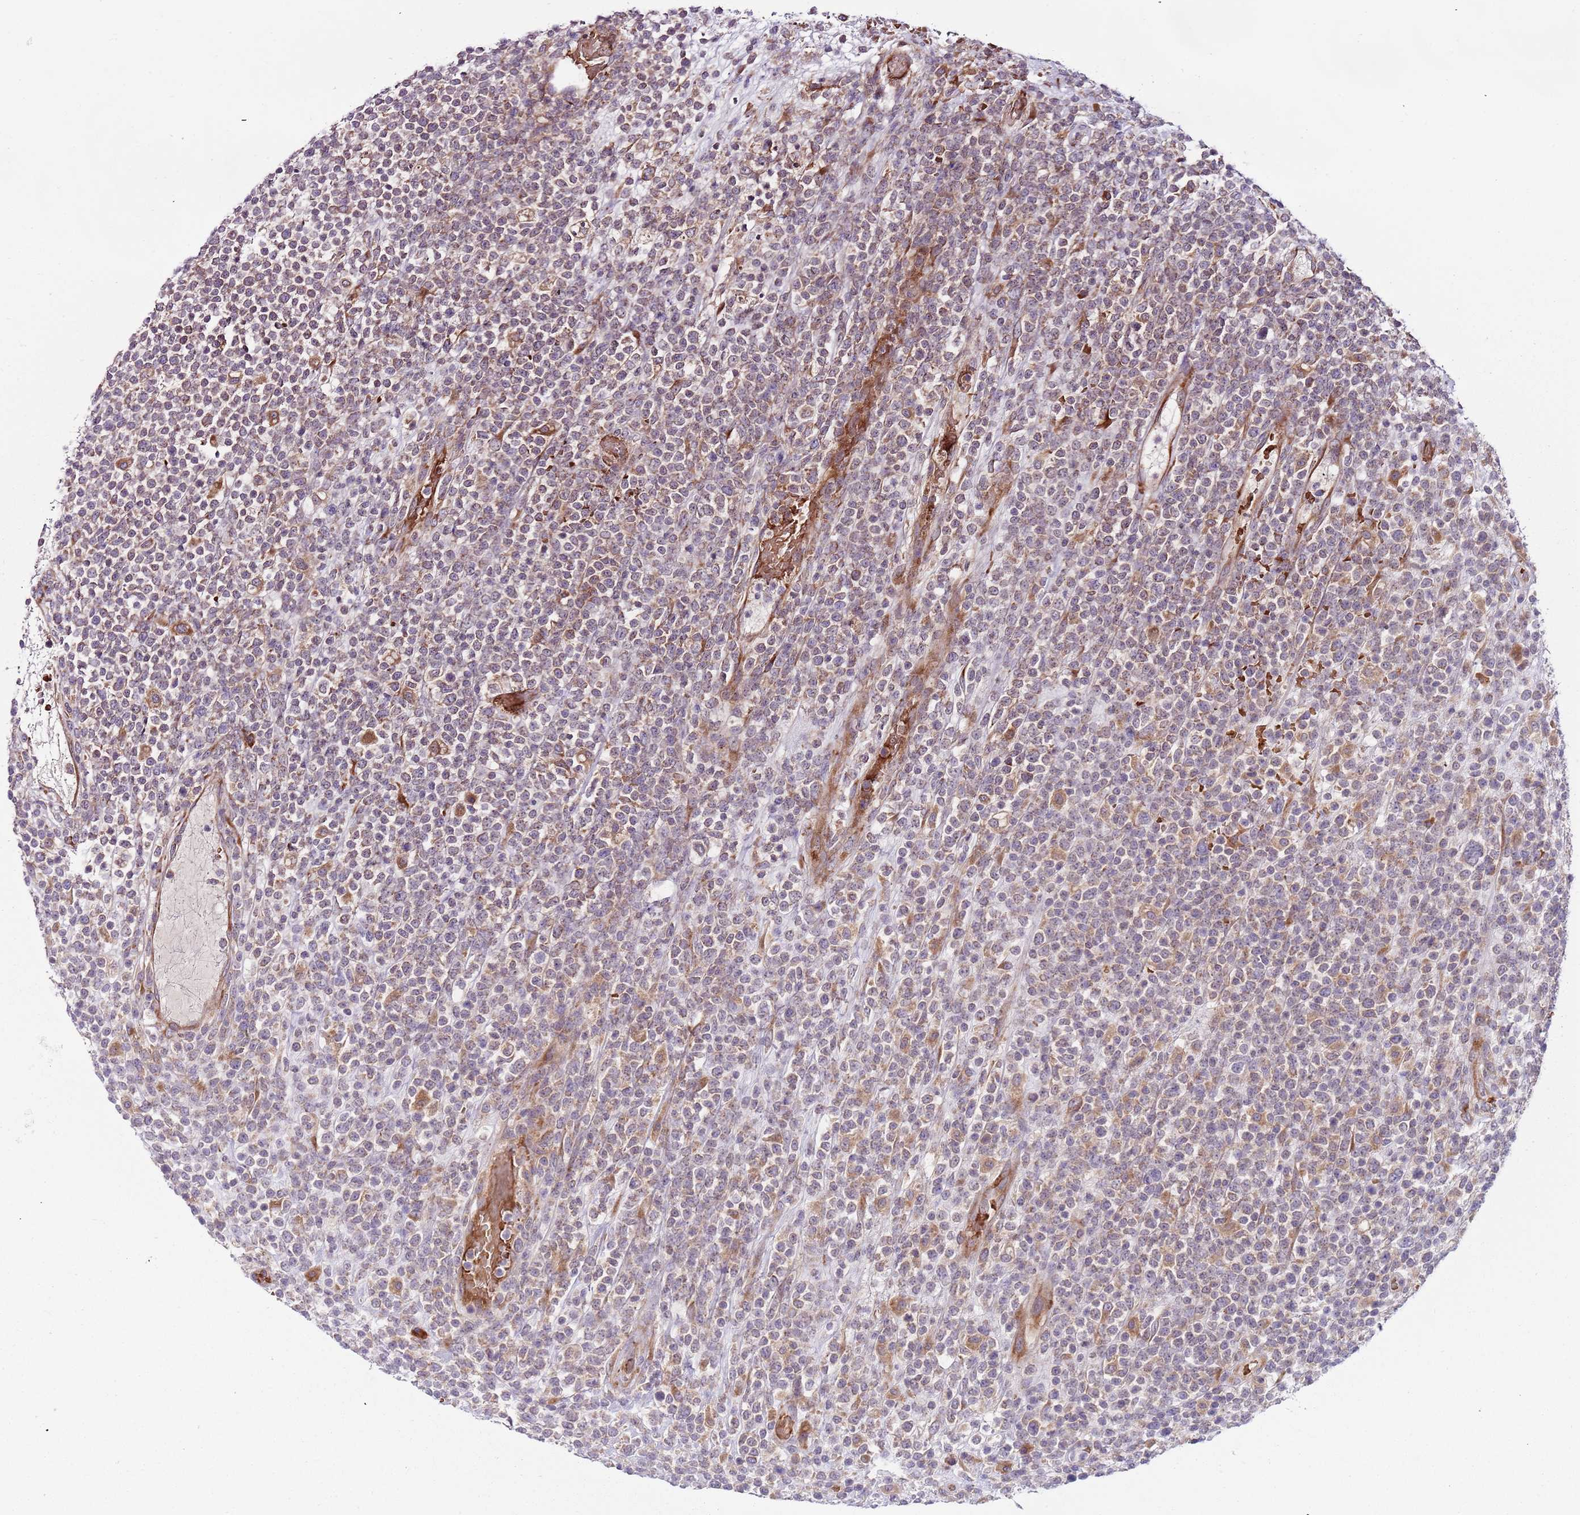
{"staining": {"intensity": "weak", "quantity": "25%-75%", "location": "cytoplasmic/membranous"}, "tissue": "lymphoma", "cell_type": "Tumor cells", "image_type": "cancer", "snomed": [{"axis": "morphology", "description": "Malignant lymphoma, non-Hodgkin's type, High grade"}, {"axis": "topography", "description": "Colon"}], "caption": "Immunohistochemical staining of lymphoma demonstrates low levels of weak cytoplasmic/membranous protein staining in approximately 25%-75% of tumor cells.", "gene": "VWCE", "patient": {"sex": "female", "age": 53}}